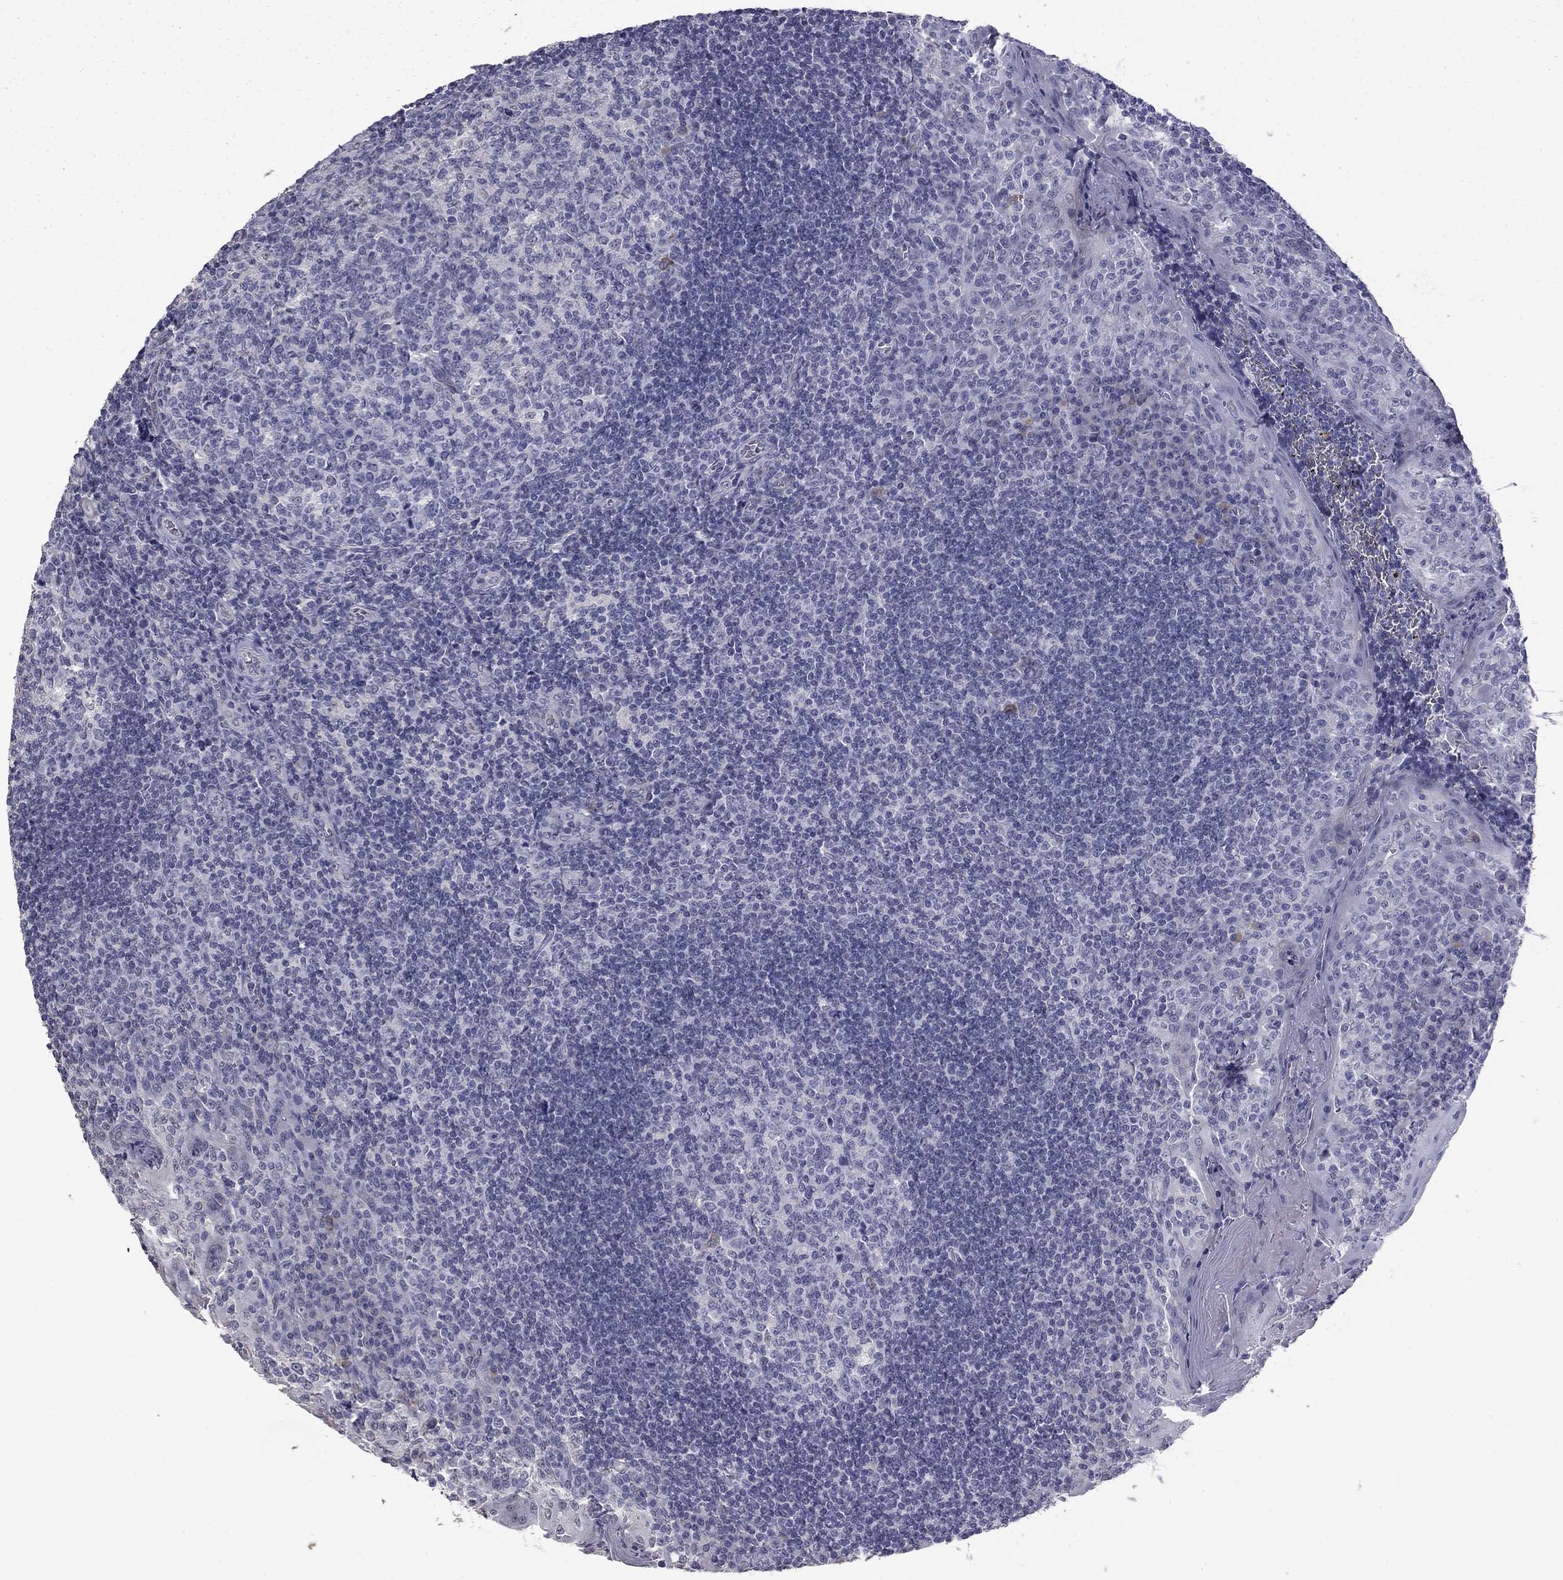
{"staining": {"intensity": "weak", "quantity": "<25%", "location": "cytoplasmic/membranous"}, "tissue": "tonsil", "cell_type": "Germinal center cells", "image_type": "normal", "snomed": [{"axis": "morphology", "description": "Normal tissue, NOS"}, {"axis": "topography", "description": "Tonsil"}], "caption": "High magnification brightfield microscopy of unremarkable tonsil stained with DAB (brown) and counterstained with hematoxylin (blue): germinal center cells show no significant expression. (DAB (3,3'-diaminobenzidine) immunohistochemistry visualized using brightfield microscopy, high magnification).", "gene": "PRRT2", "patient": {"sex": "female", "age": 13}}